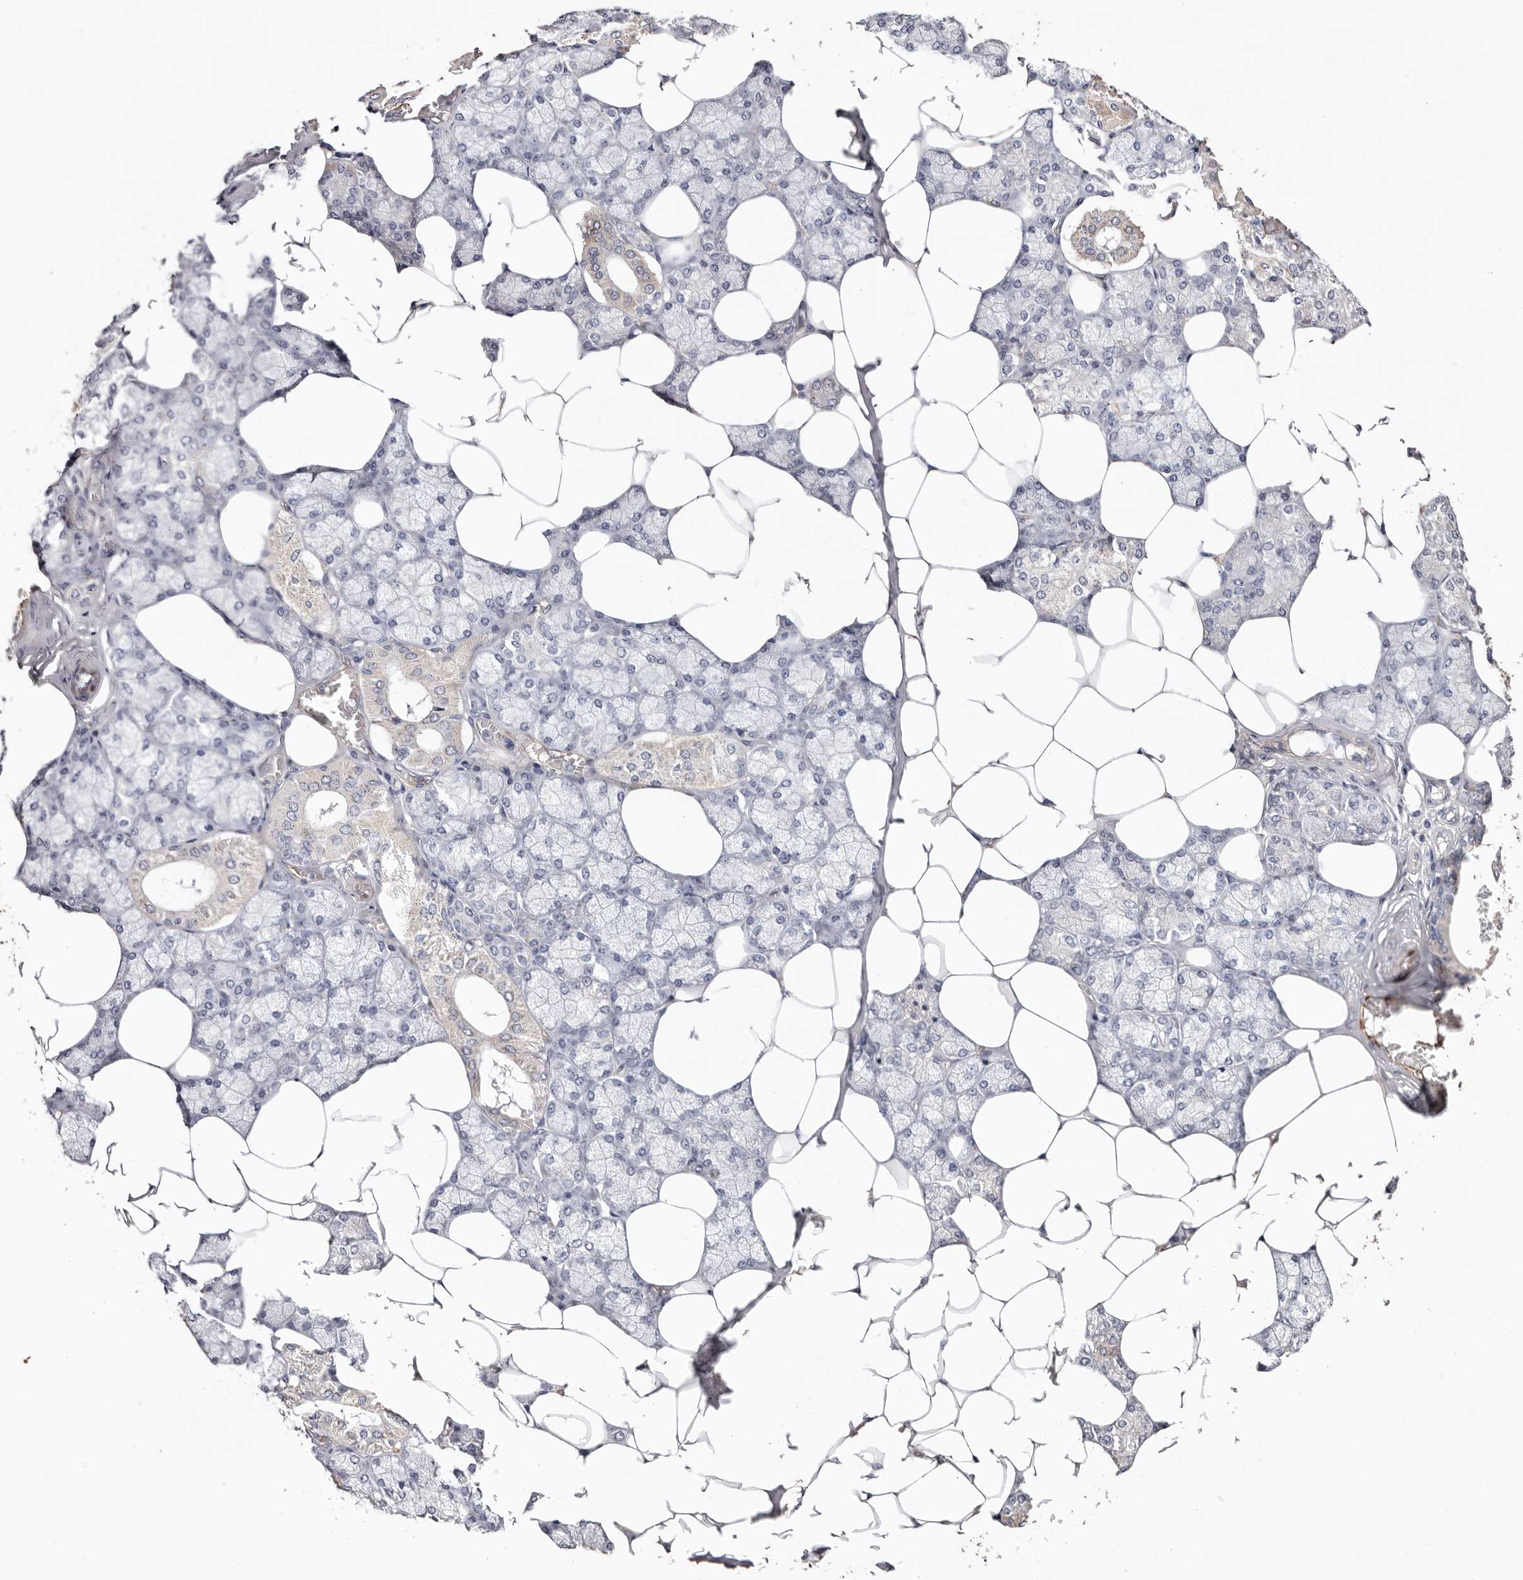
{"staining": {"intensity": "negative", "quantity": "none", "location": "none"}, "tissue": "salivary gland", "cell_type": "Glandular cells", "image_type": "normal", "snomed": [{"axis": "morphology", "description": "Normal tissue, NOS"}, {"axis": "topography", "description": "Salivary gland"}], "caption": "Immunohistochemistry (IHC) of unremarkable salivary gland demonstrates no positivity in glandular cells. (DAB IHC with hematoxylin counter stain).", "gene": "TGM2", "patient": {"sex": "male", "age": 62}}